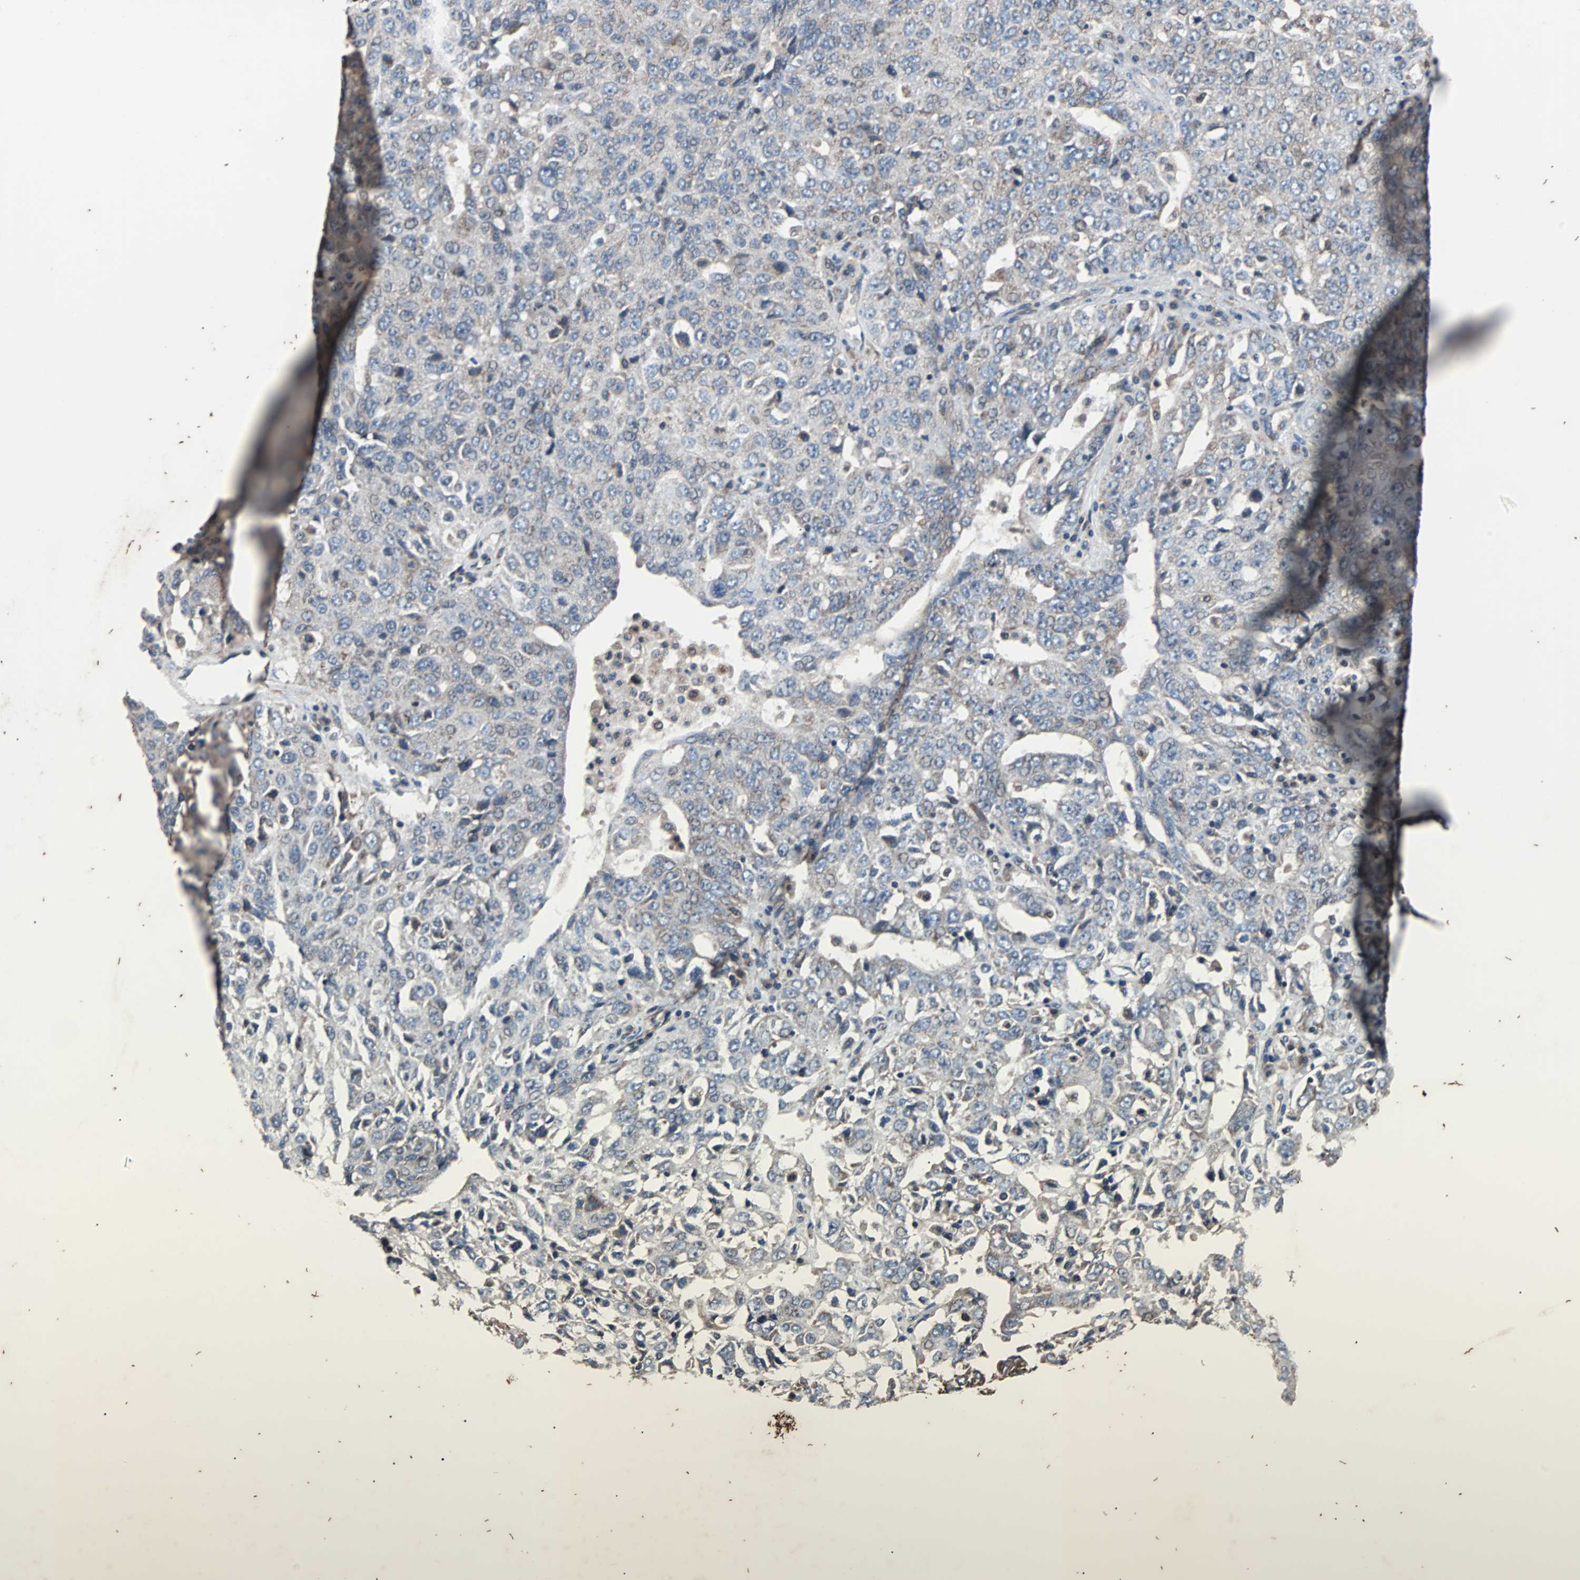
{"staining": {"intensity": "weak", "quantity": "<25%", "location": "cytoplasmic/membranous"}, "tissue": "ovarian cancer", "cell_type": "Tumor cells", "image_type": "cancer", "snomed": [{"axis": "morphology", "description": "Carcinoma, endometroid"}, {"axis": "topography", "description": "Ovary"}], "caption": "IHC of human ovarian cancer demonstrates no staining in tumor cells.", "gene": "ACTR3", "patient": {"sex": "female", "age": 62}}